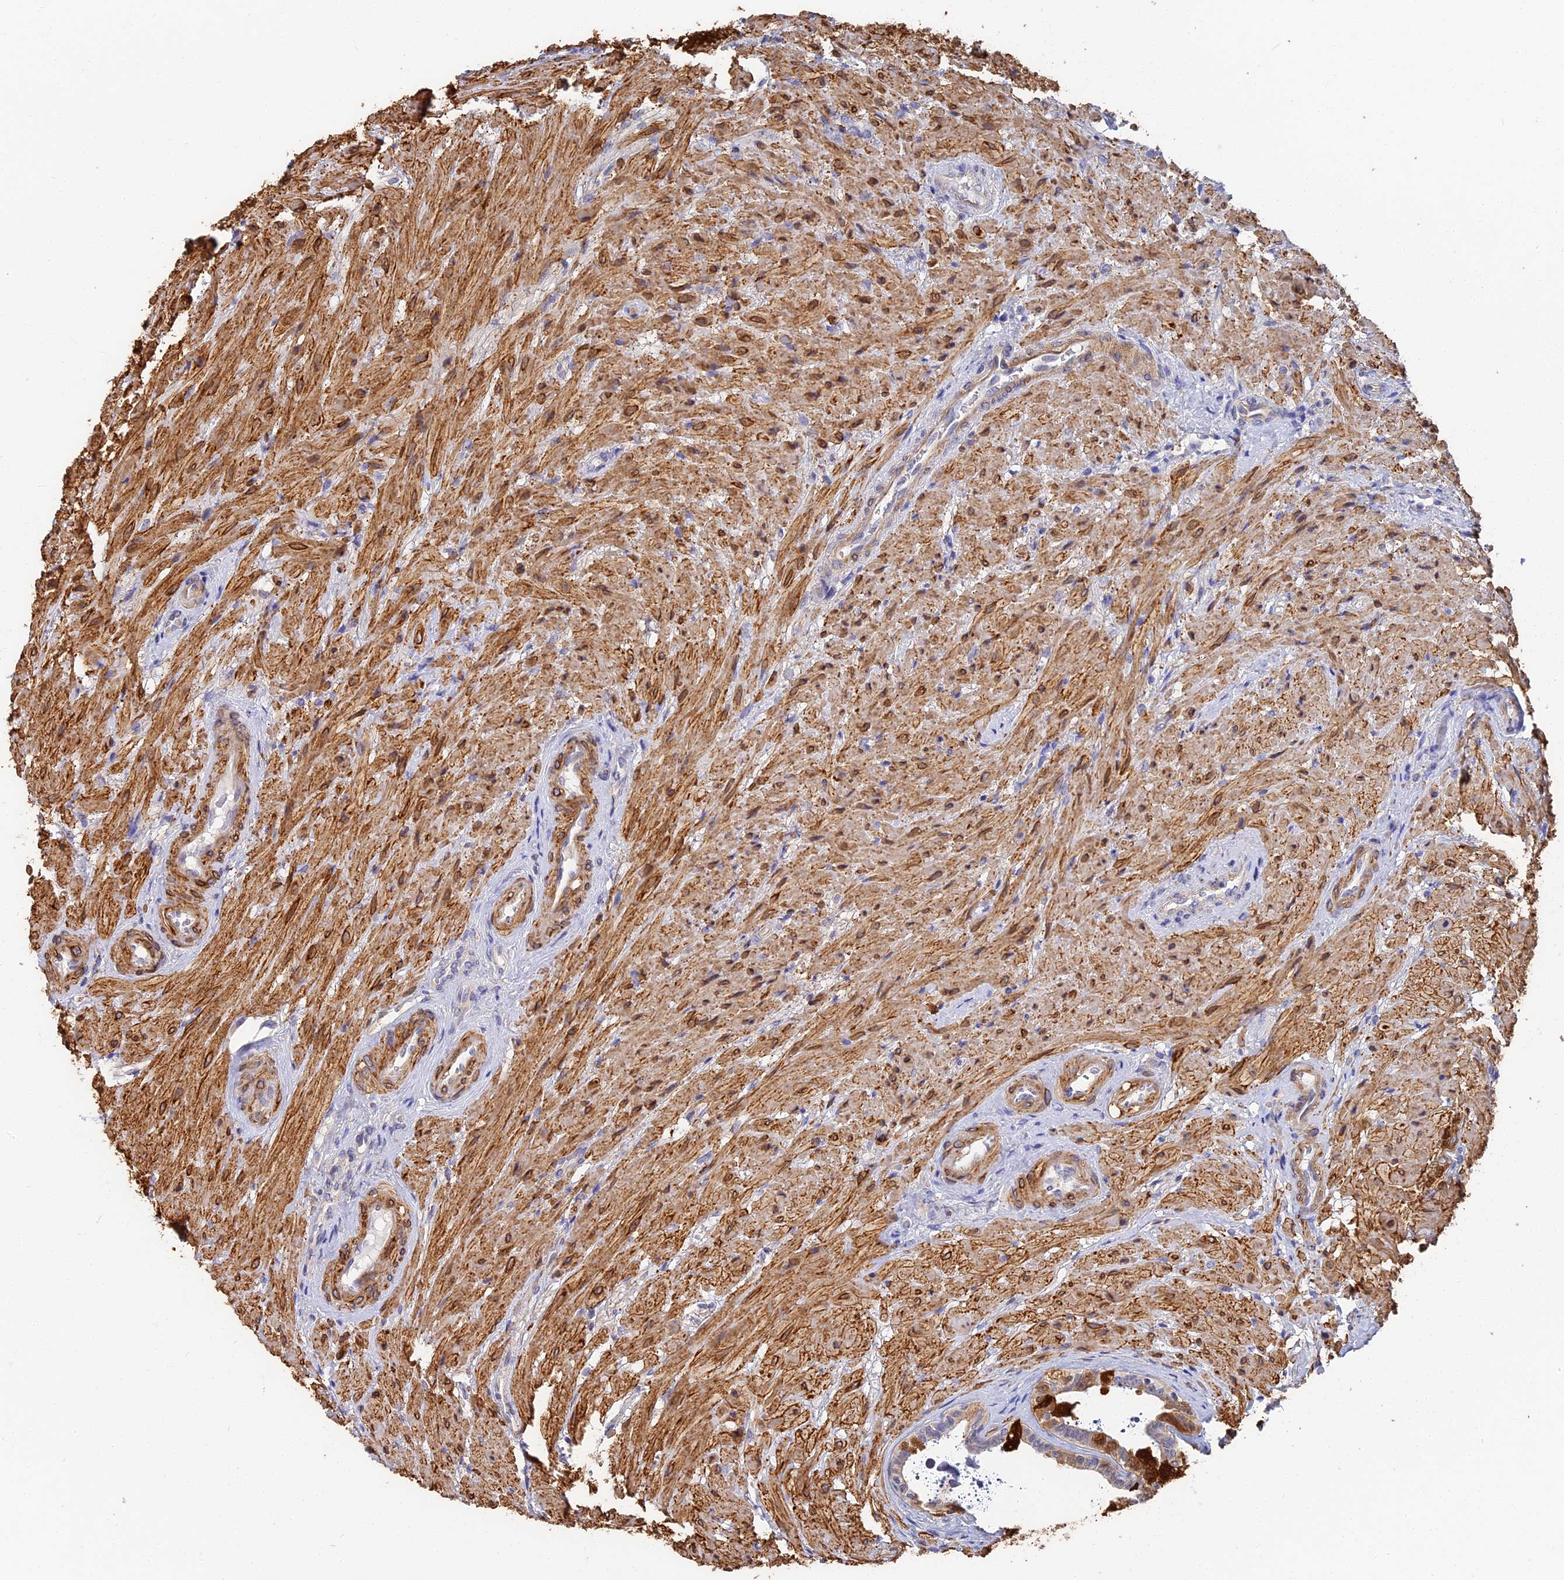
{"staining": {"intensity": "strong", "quantity": "25%-75%", "location": "cytoplasmic/membranous,nuclear"}, "tissue": "seminal vesicle", "cell_type": "Glandular cells", "image_type": "normal", "snomed": [{"axis": "morphology", "description": "Normal tissue, NOS"}, {"axis": "topography", "description": "Seminal veicle"}, {"axis": "topography", "description": "Peripheral nerve tissue"}], "caption": "IHC of normal human seminal vesicle displays high levels of strong cytoplasmic/membranous,nuclear expression in about 25%-75% of glandular cells.", "gene": "CCDC113", "patient": {"sex": "male", "age": 63}}